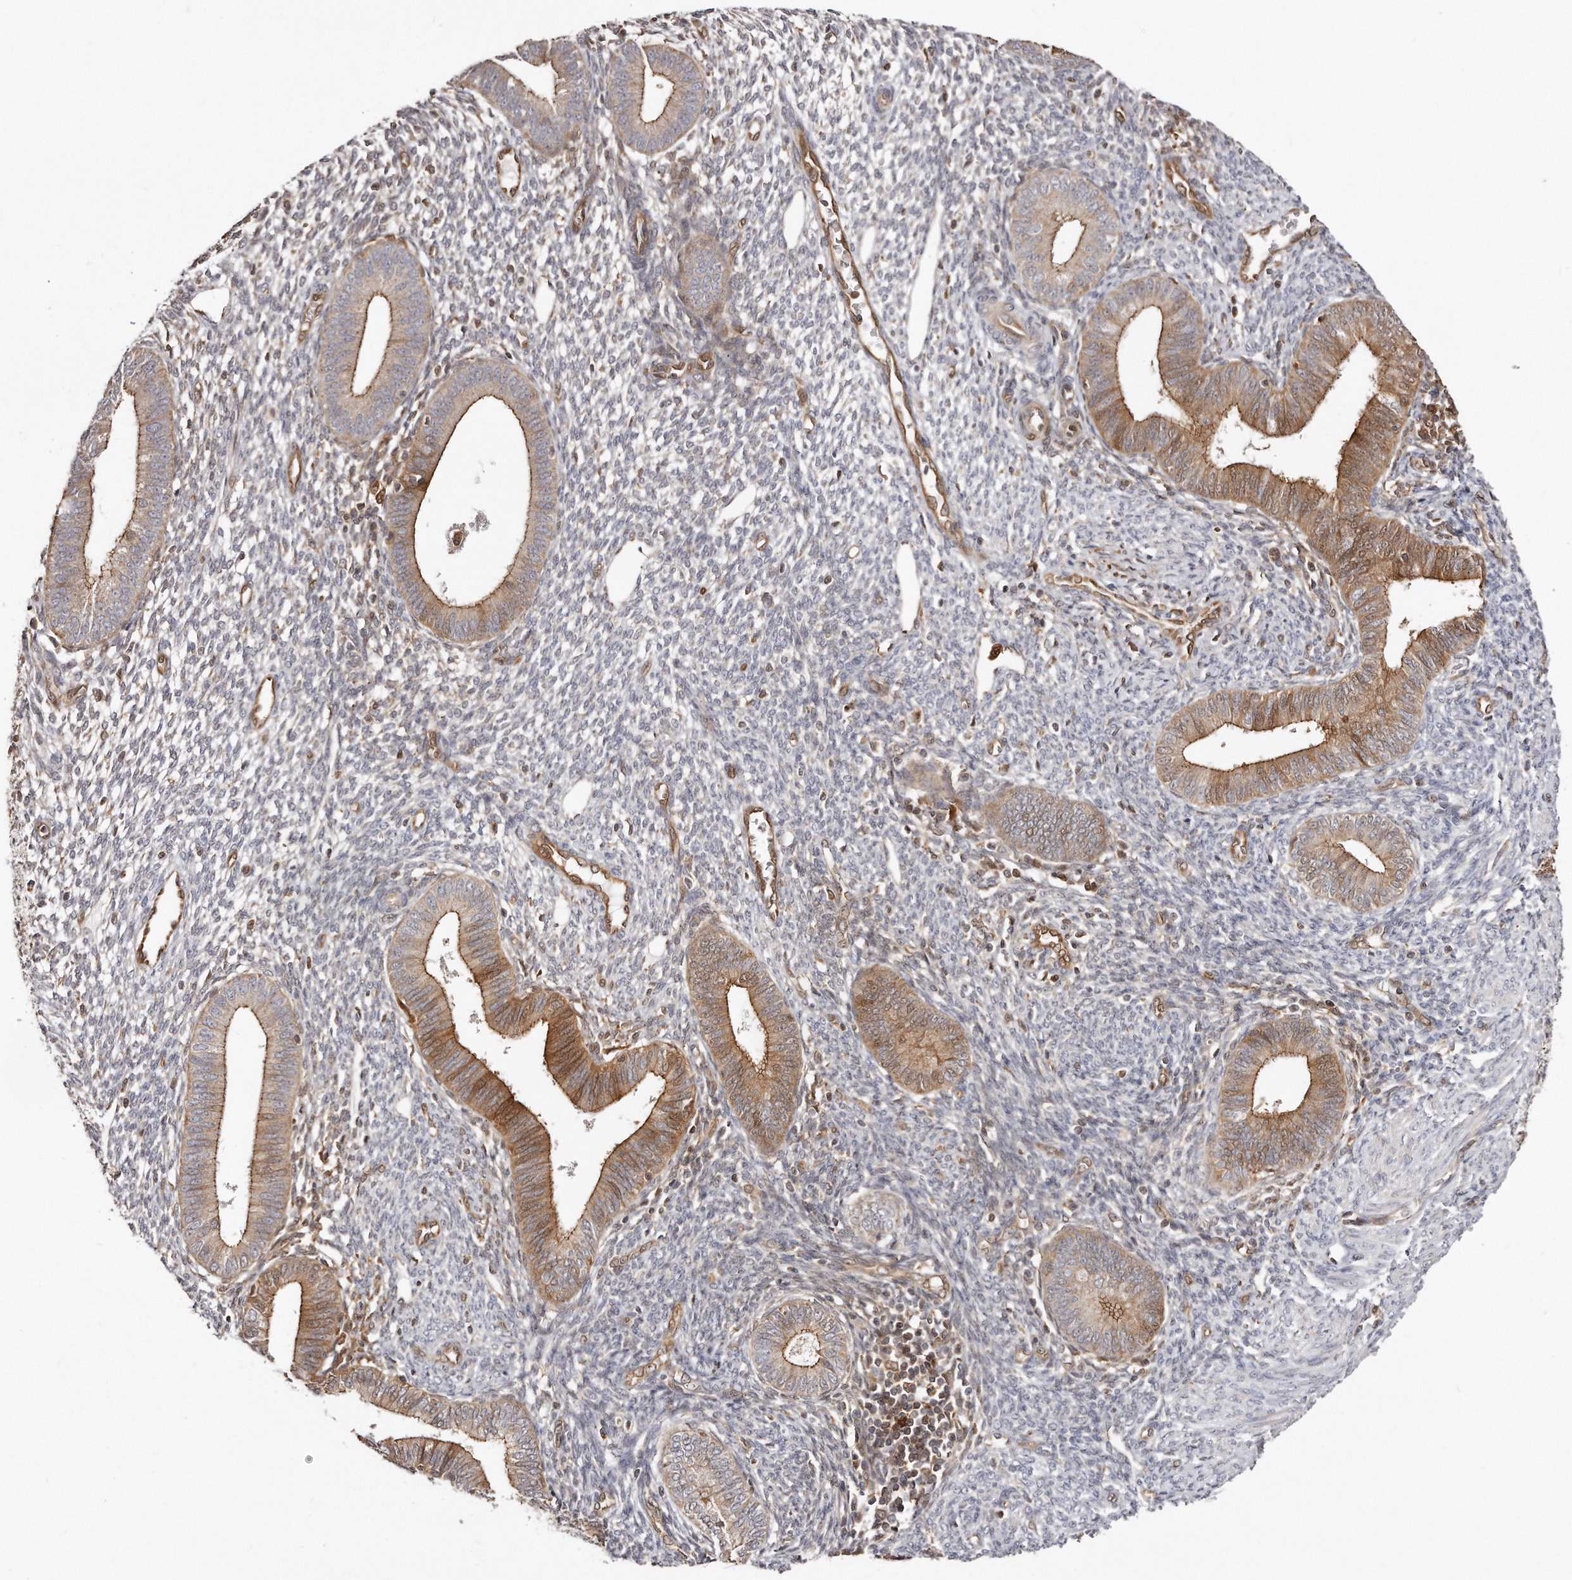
{"staining": {"intensity": "negative", "quantity": "none", "location": "none"}, "tissue": "endometrium", "cell_type": "Cells in endometrial stroma", "image_type": "normal", "snomed": [{"axis": "morphology", "description": "Normal tissue, NOS"}, {"axis": "topography", "description": "Endometrium"}], "caption": "Immunohistochemical staining of unremarkable human endometrium exhibits no significant positivity in cells in endometrial stroma. (Brightfield microscopy of DAB immunohistochemistry at high magnification).", "gene": "GBP4", "patient": {"sex": "female", "age": 46}}